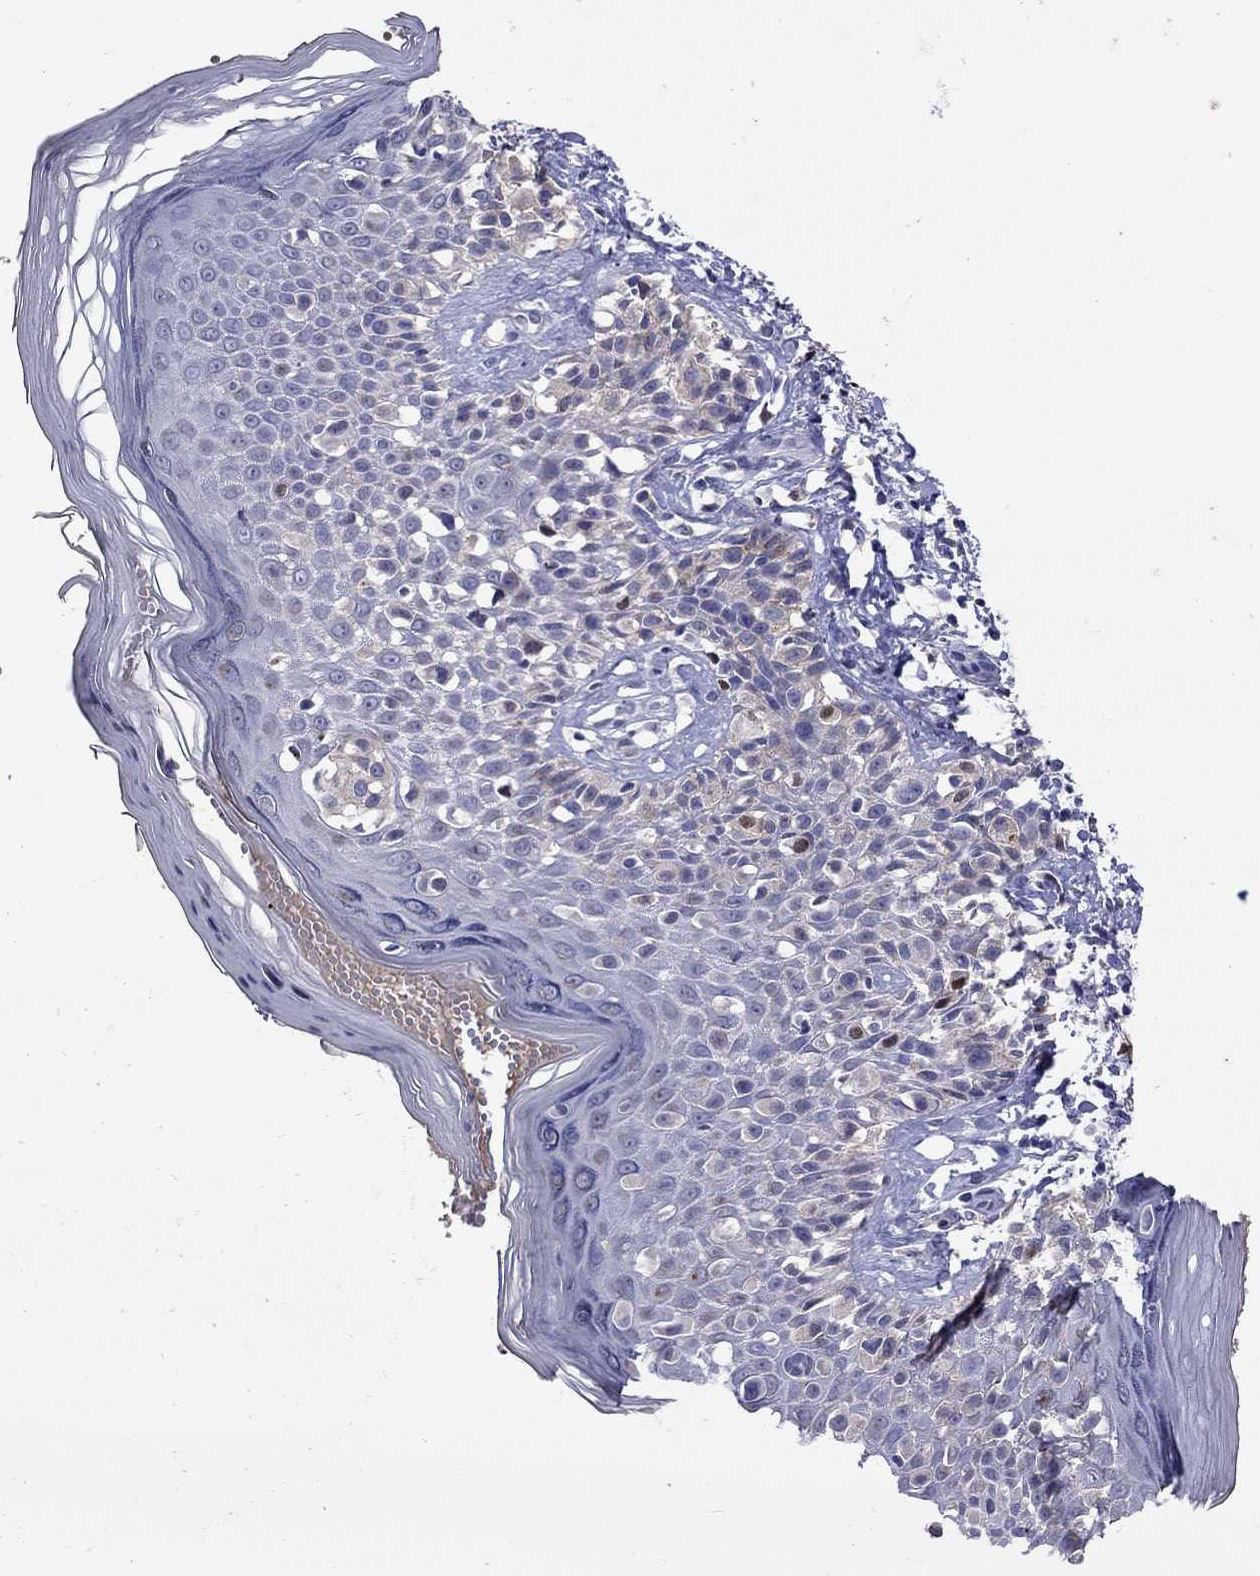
{"staining": {"intensity": "negative", "quantity": "none", "location": "none"}, "tissue": "melanoma", "cell_type": "Tumor cells", "image_type": "cancer", "snomed": [{"axis": "morphology", "description": "Malignant melanoma, NOS"}, {"axis": "topography", "description": "Skin"}], "caption": "The image demonstrates no staining of tumor cells in malignant melanoma.", "gene": "SERPINA3", "patient": {"sex": "female", "age": 73}}